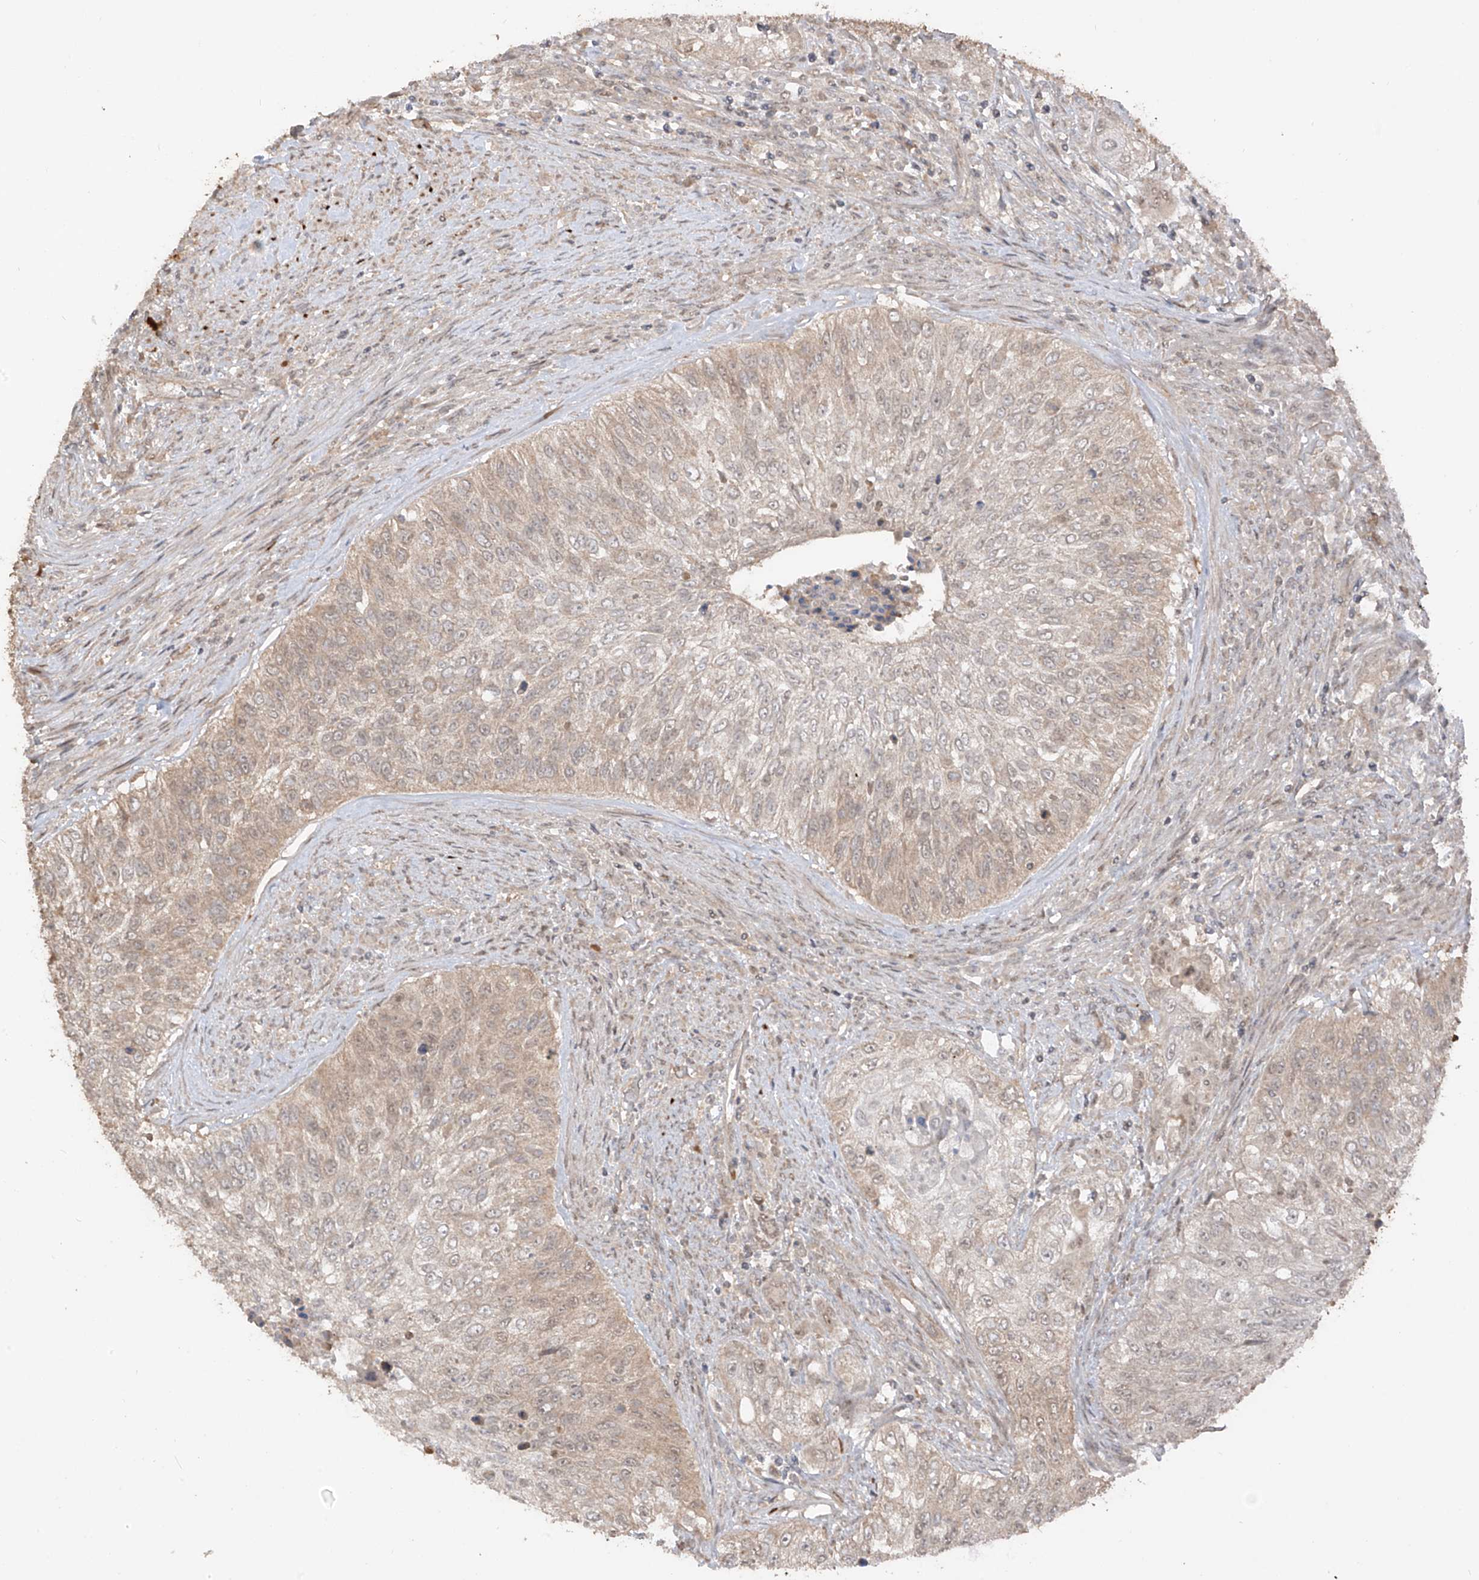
{"staining": {"intensity": "weak", "quantity": "<25%", "location": "cytoplasmic/membranous"}, "tissue": "urothelial cancer", "cell_type": "Tumor cells", "image_type": "cancer", "snomed": [{"axis": "morphology", "description": "Urothelial carcinoma, High grade"}, {"axis": "topography", "description": "Urinary bladder"}], "caption": "Tumor cells are negative for protein expression in human urothelial carcinoma (high-grade).", "gene": "COLGALT2", "patient": {"sex": "female", "age": 60}}